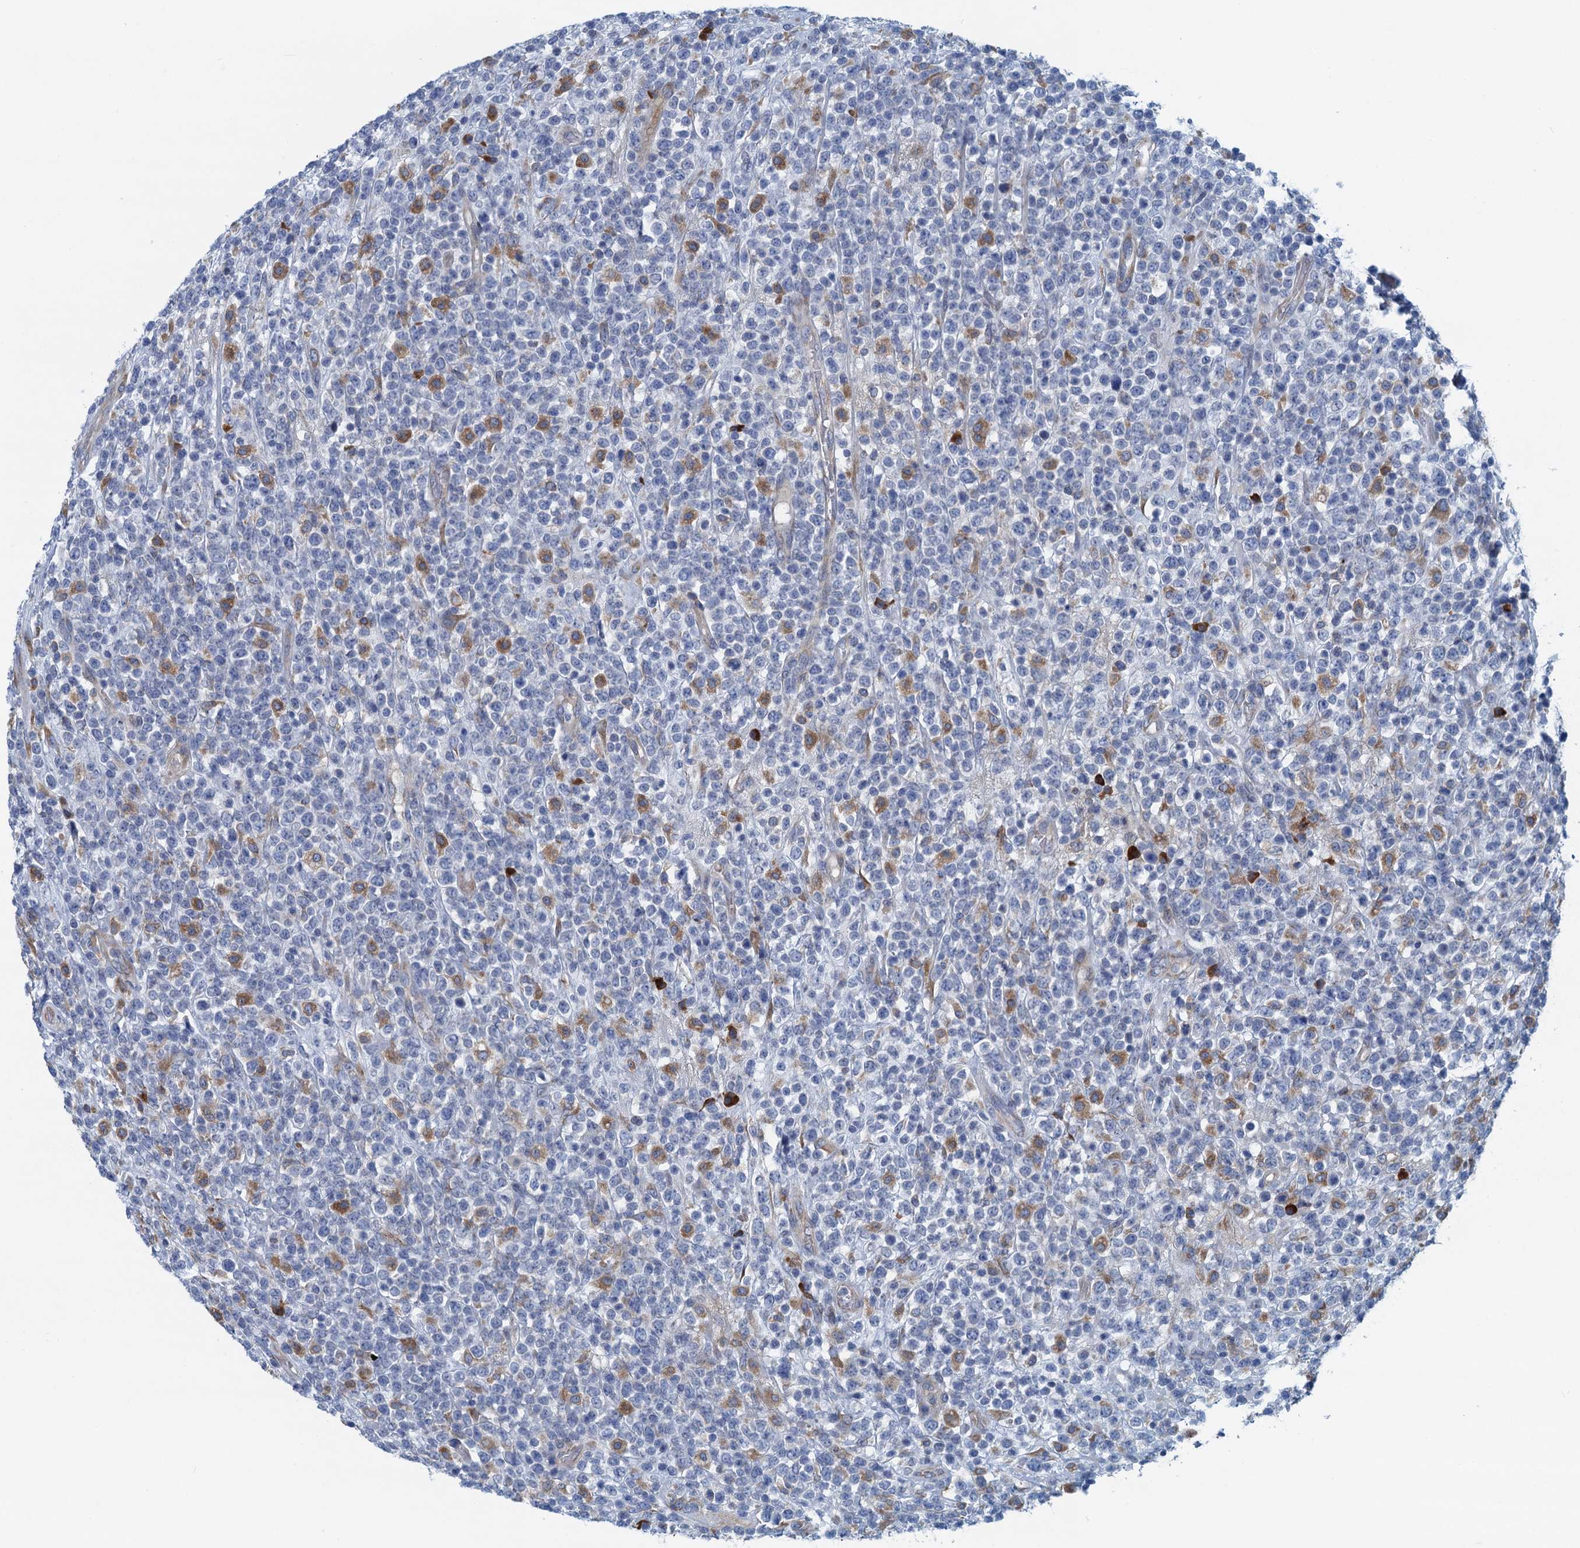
{"staining": {"intensity": "negative", "quantity": "none", "location": "none"}, "tissue": "lymphoma", "cell_type": "Tumor cells", "image_type": "cancer", "snomed": [{"axis": "morphology", "description": "Malignant lymphoma, non-Hodgkin's type, High grade"}, {"axis": "topography", "description": "Colon"}], "caption": "This is an immunohistochemistry (IHC) histopathology image of human malignant lymphoma, non-Hodgkin's type (high-grade). There is no positivity in tumor cells.", "gene": "MYDGF", "patient": {"sex": "female", "age": 53}}